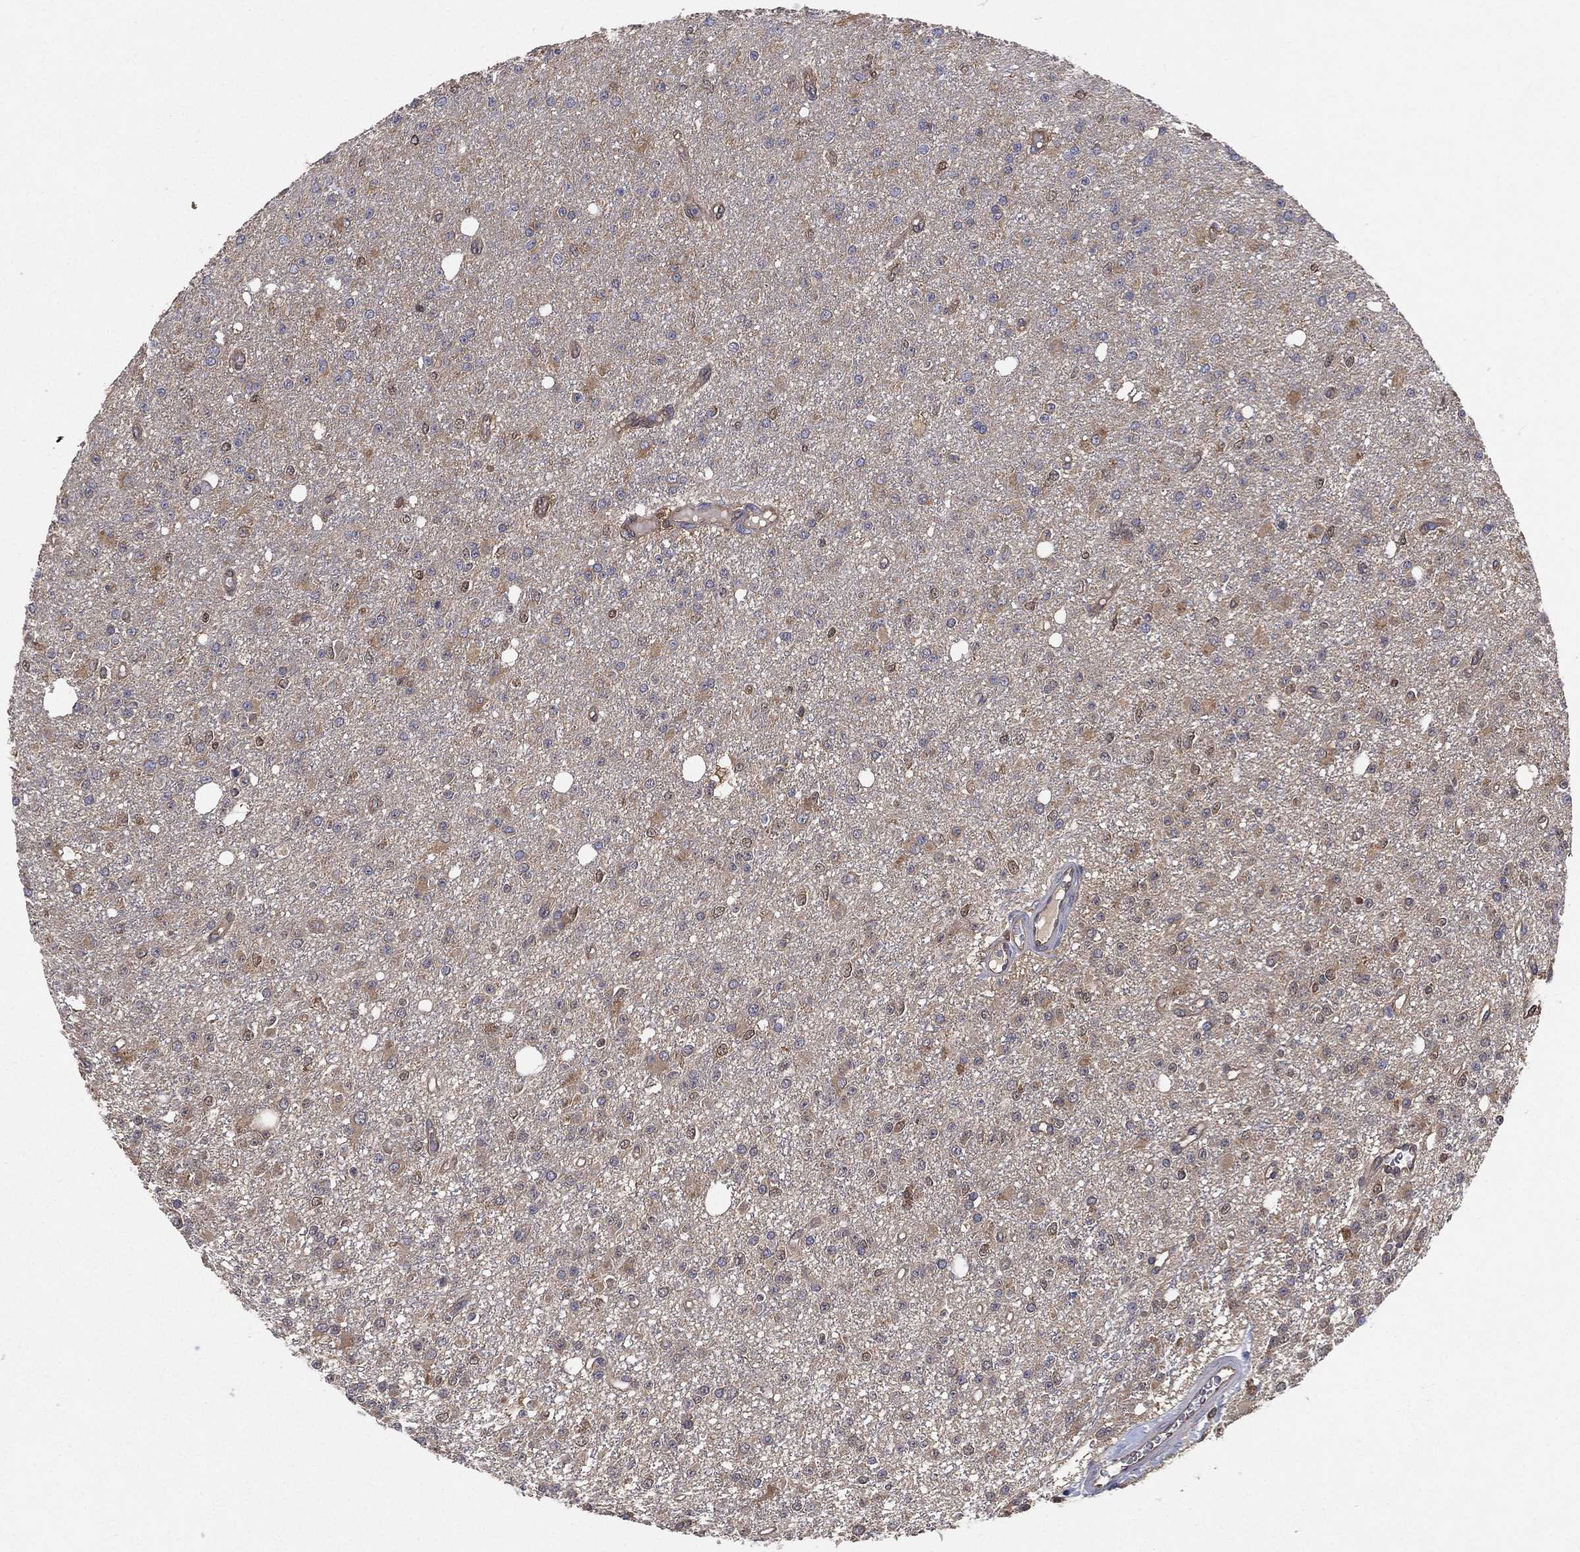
{"staining": {"intensity": "weak", "quantity": "<25%", "location": "cytoplasmic/membranous"}, "tissue": "glioma", "cell_type": "Tumor cells", "image_type": "cancer", "snomed": [{"axis": "morphology", "description": "Glioma, malignant, Low grade"}, {"axis": "topography", "description": "Brain"}], "caption": "Immunohistochemical staining of human low-grade glioma (malignant) demonstrates no significant expression in tumor cells.", "gene": "PSMG4", "patient": {"sex": "female", "age": 45}}